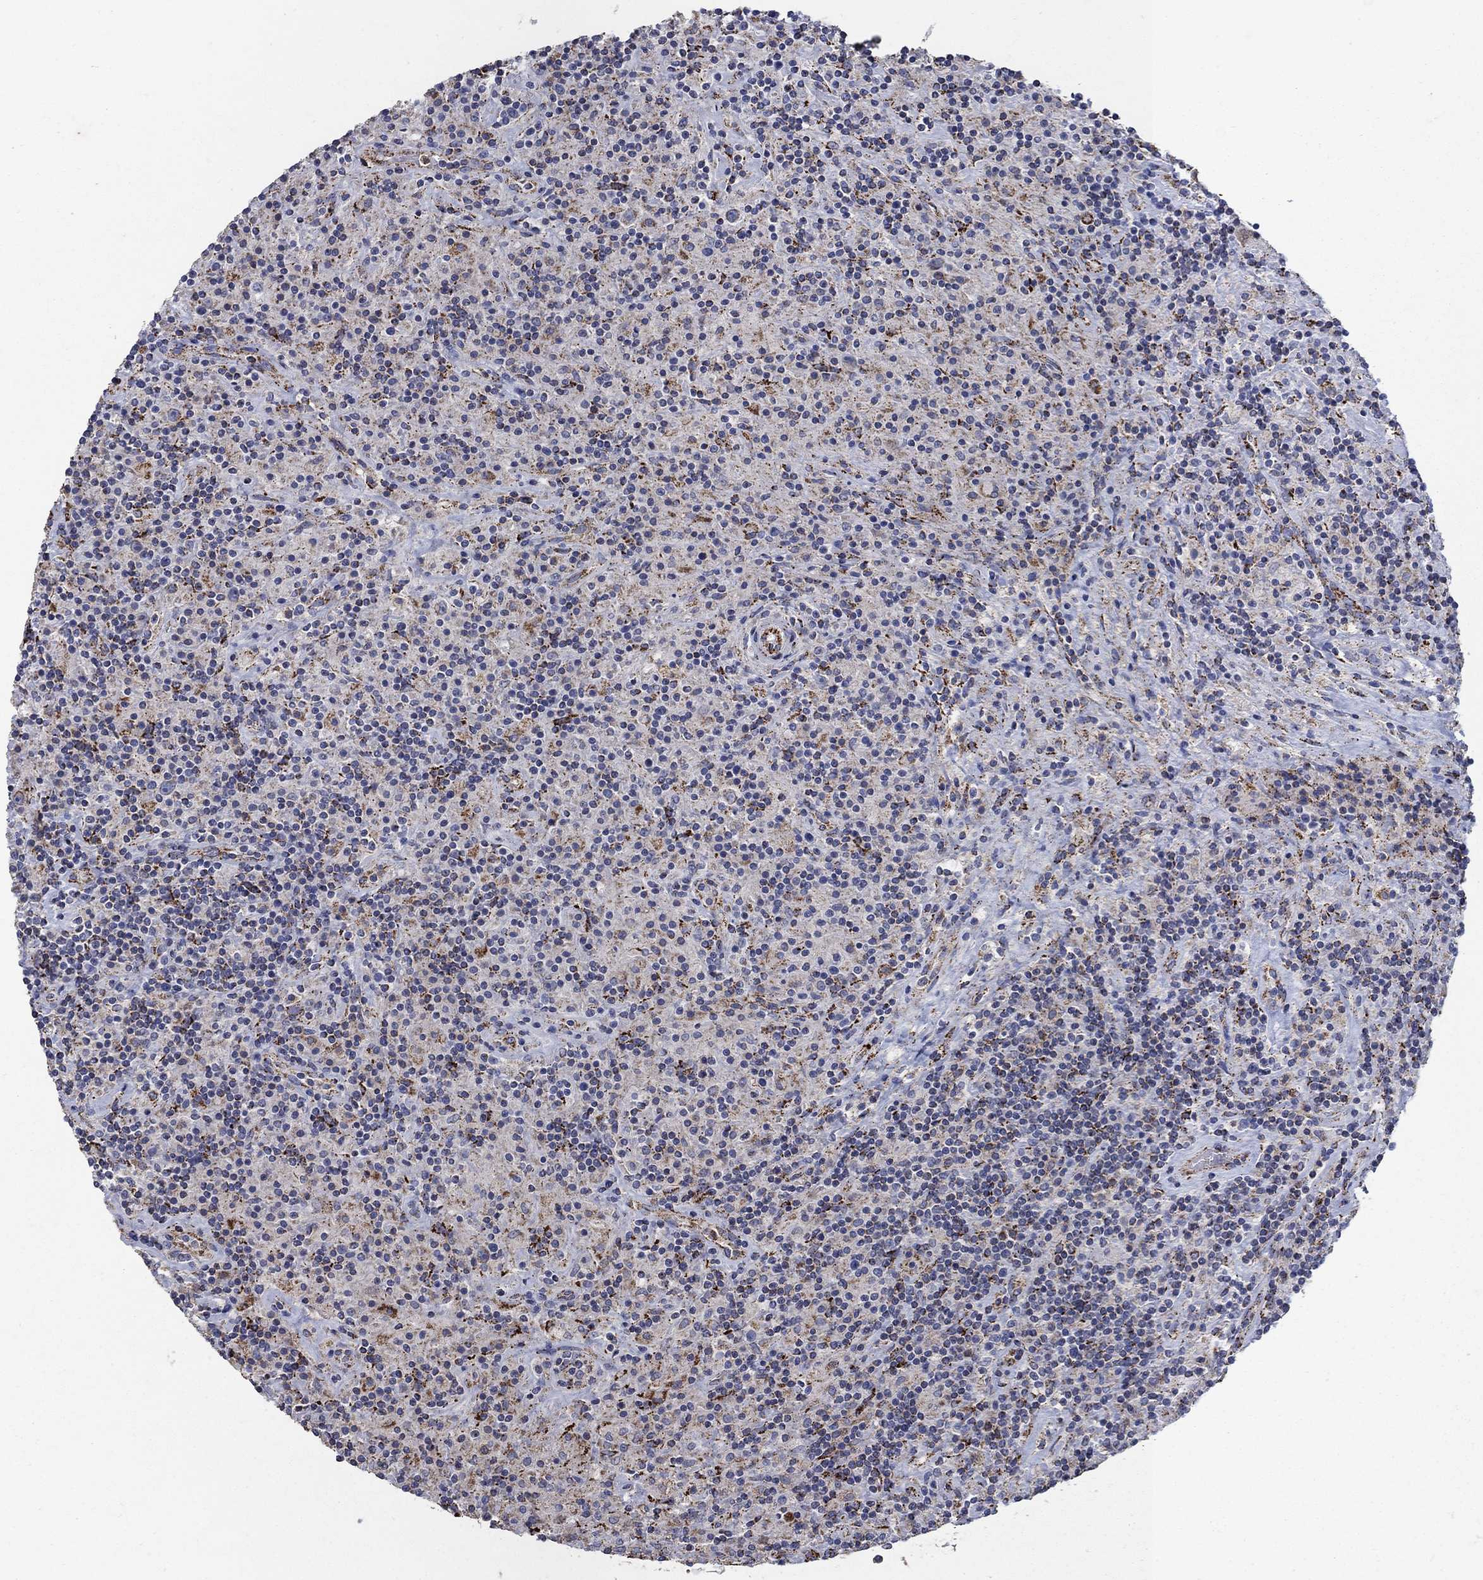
{"staining": {"intensity": "moderate", "quantity": "<25%", "location": "cytoplasmic/membranous"}, "tissue": "lymphoma", "cell_type": "Tumor cells", "image_type": "cancer", "snomed": [{"axis": "morphology", "description": "Hodgkin's disease, NOS"}, {"axis": "topography", "description": "Lymph node"}], "caption": "High-power microscopy captured an immunohistochemistry histopathology image of Hodgkin's disease, revealing moderate cytoplasmic/membranous expression in about <25% of tumor cells.", "gene": "PNPLA2", "patient": {"sex": "male", "age": 70}}